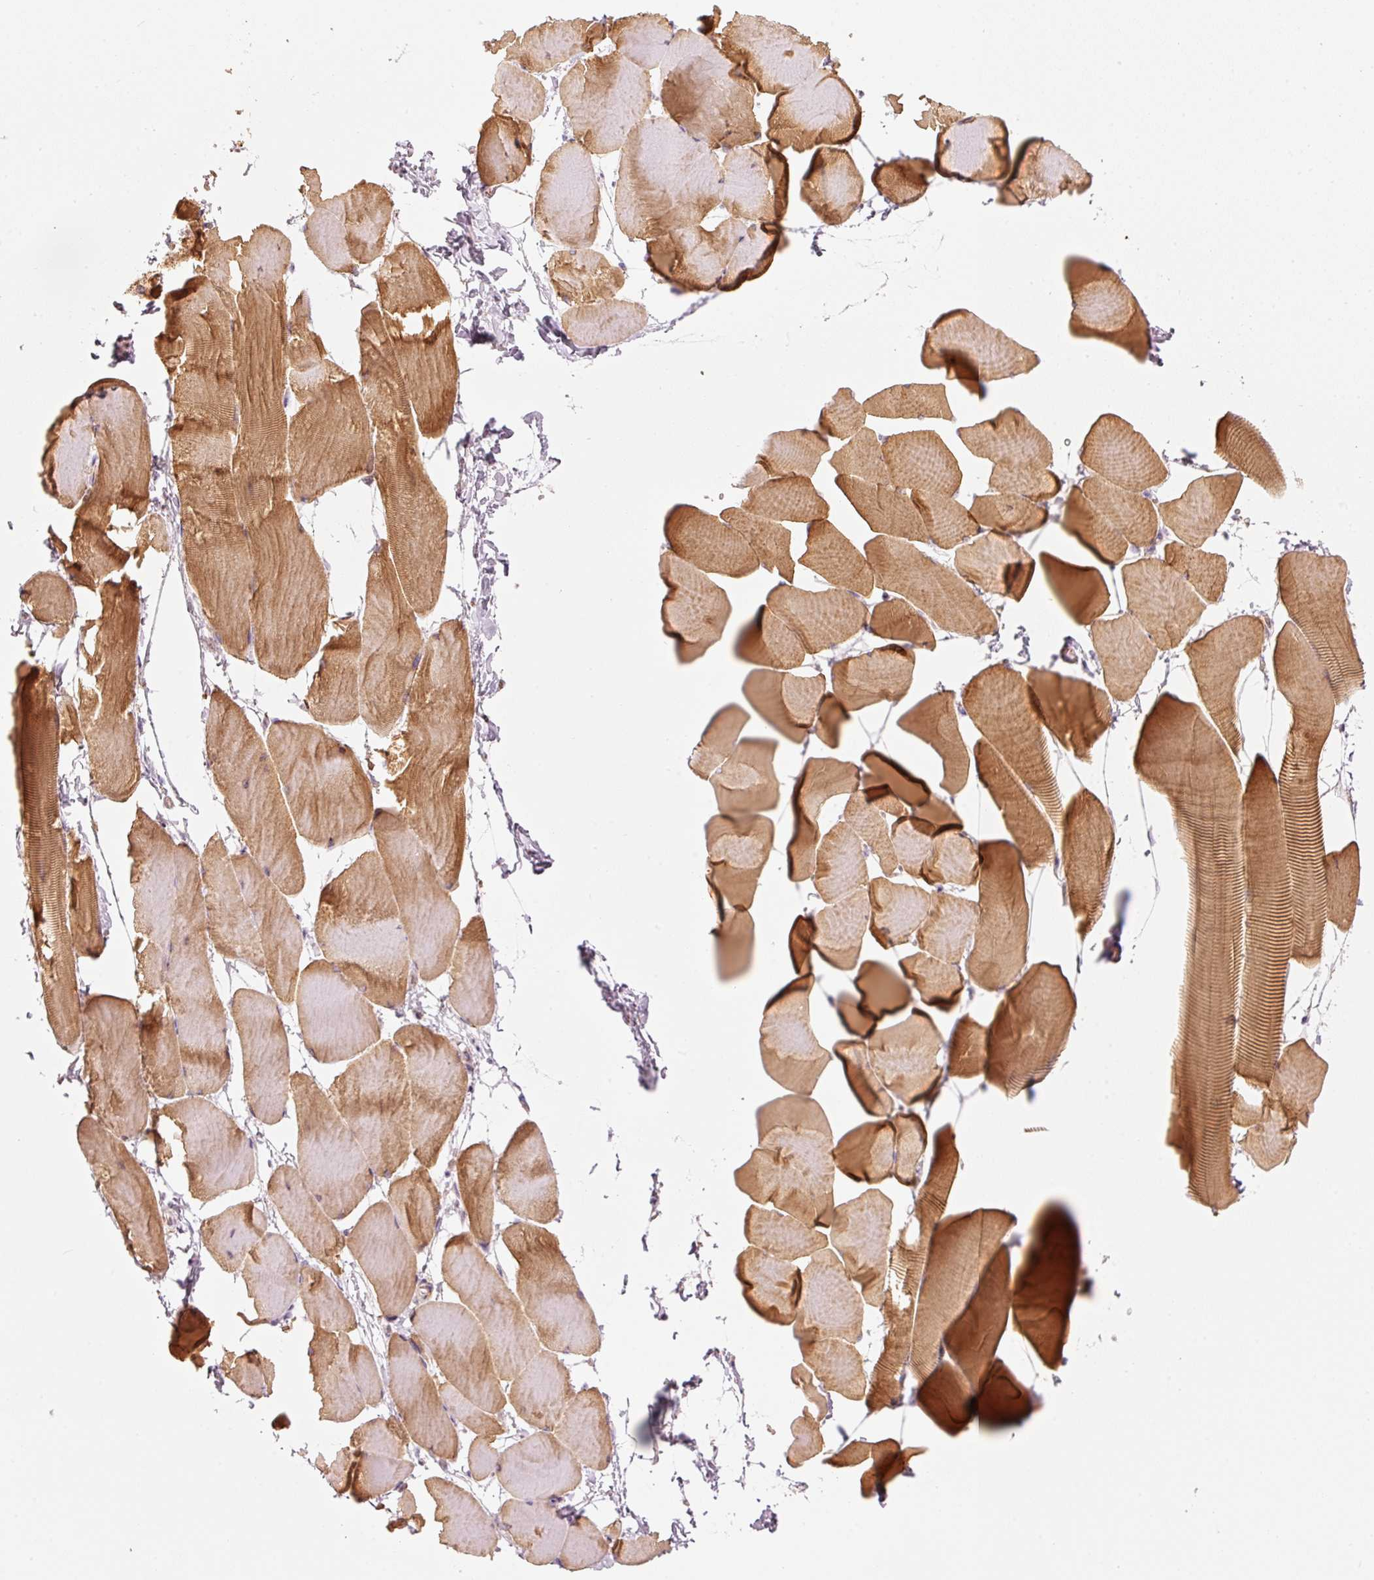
{"staining": {"intensity": "strong", "quantity": "25%-75%", "location": "cytoplasmic/membranous"}, "tissue": "skeletal muscle", "cell_type": "Myocytes", "image_type": "normal", "snomed": [{"axis": "morphology", "description": "Normal tissue, NOS"}, {"axis": "topography", "description": "Skeletal muscle"}], "caption": "Protein positivity by IHC shows strong cytoplasmic/membranous positivity in about 25%-75% of myocytes in benign skeletal muscle.", "gene": "C17orf98", "patient": {"sex": "male", "age": 25}}